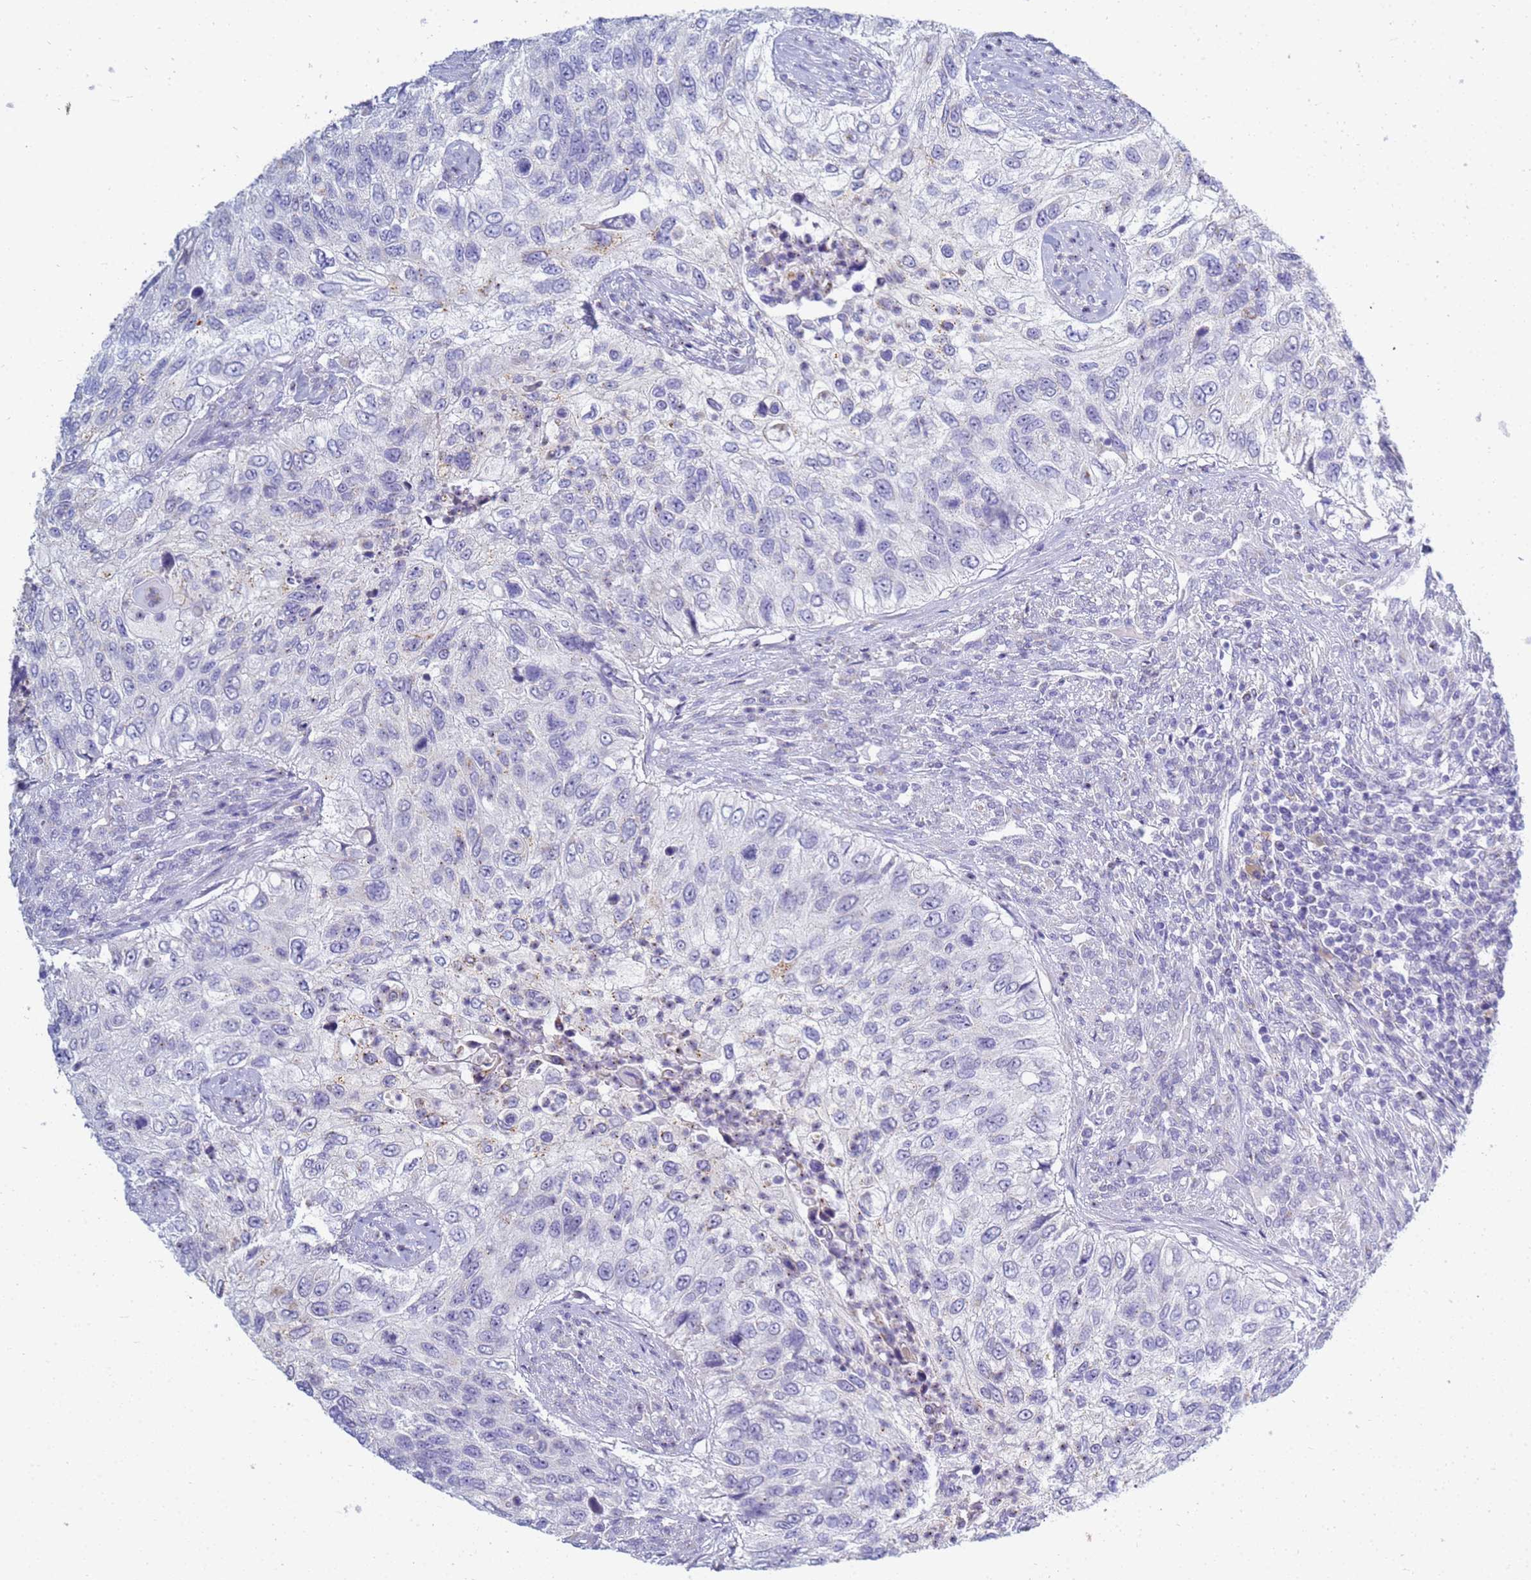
{"staining": {"intensity": "negative", "quantity": "none", "location": "none"}, "tissue": "urothelial cancer", "cell_type": "Tumor cells", "image_type": "cancer", "snomed": [{"axis": "morphology", "description": "Urothelial carcinoma, High grade"}, {"axis": "topography", "description": "Urinary bladder"}], "caption": "Tumor cells are negative for brown protein staining in urothelial cancer.", "gene": "B3GNT8", "patient": {"sex": "female", "age": 60}}